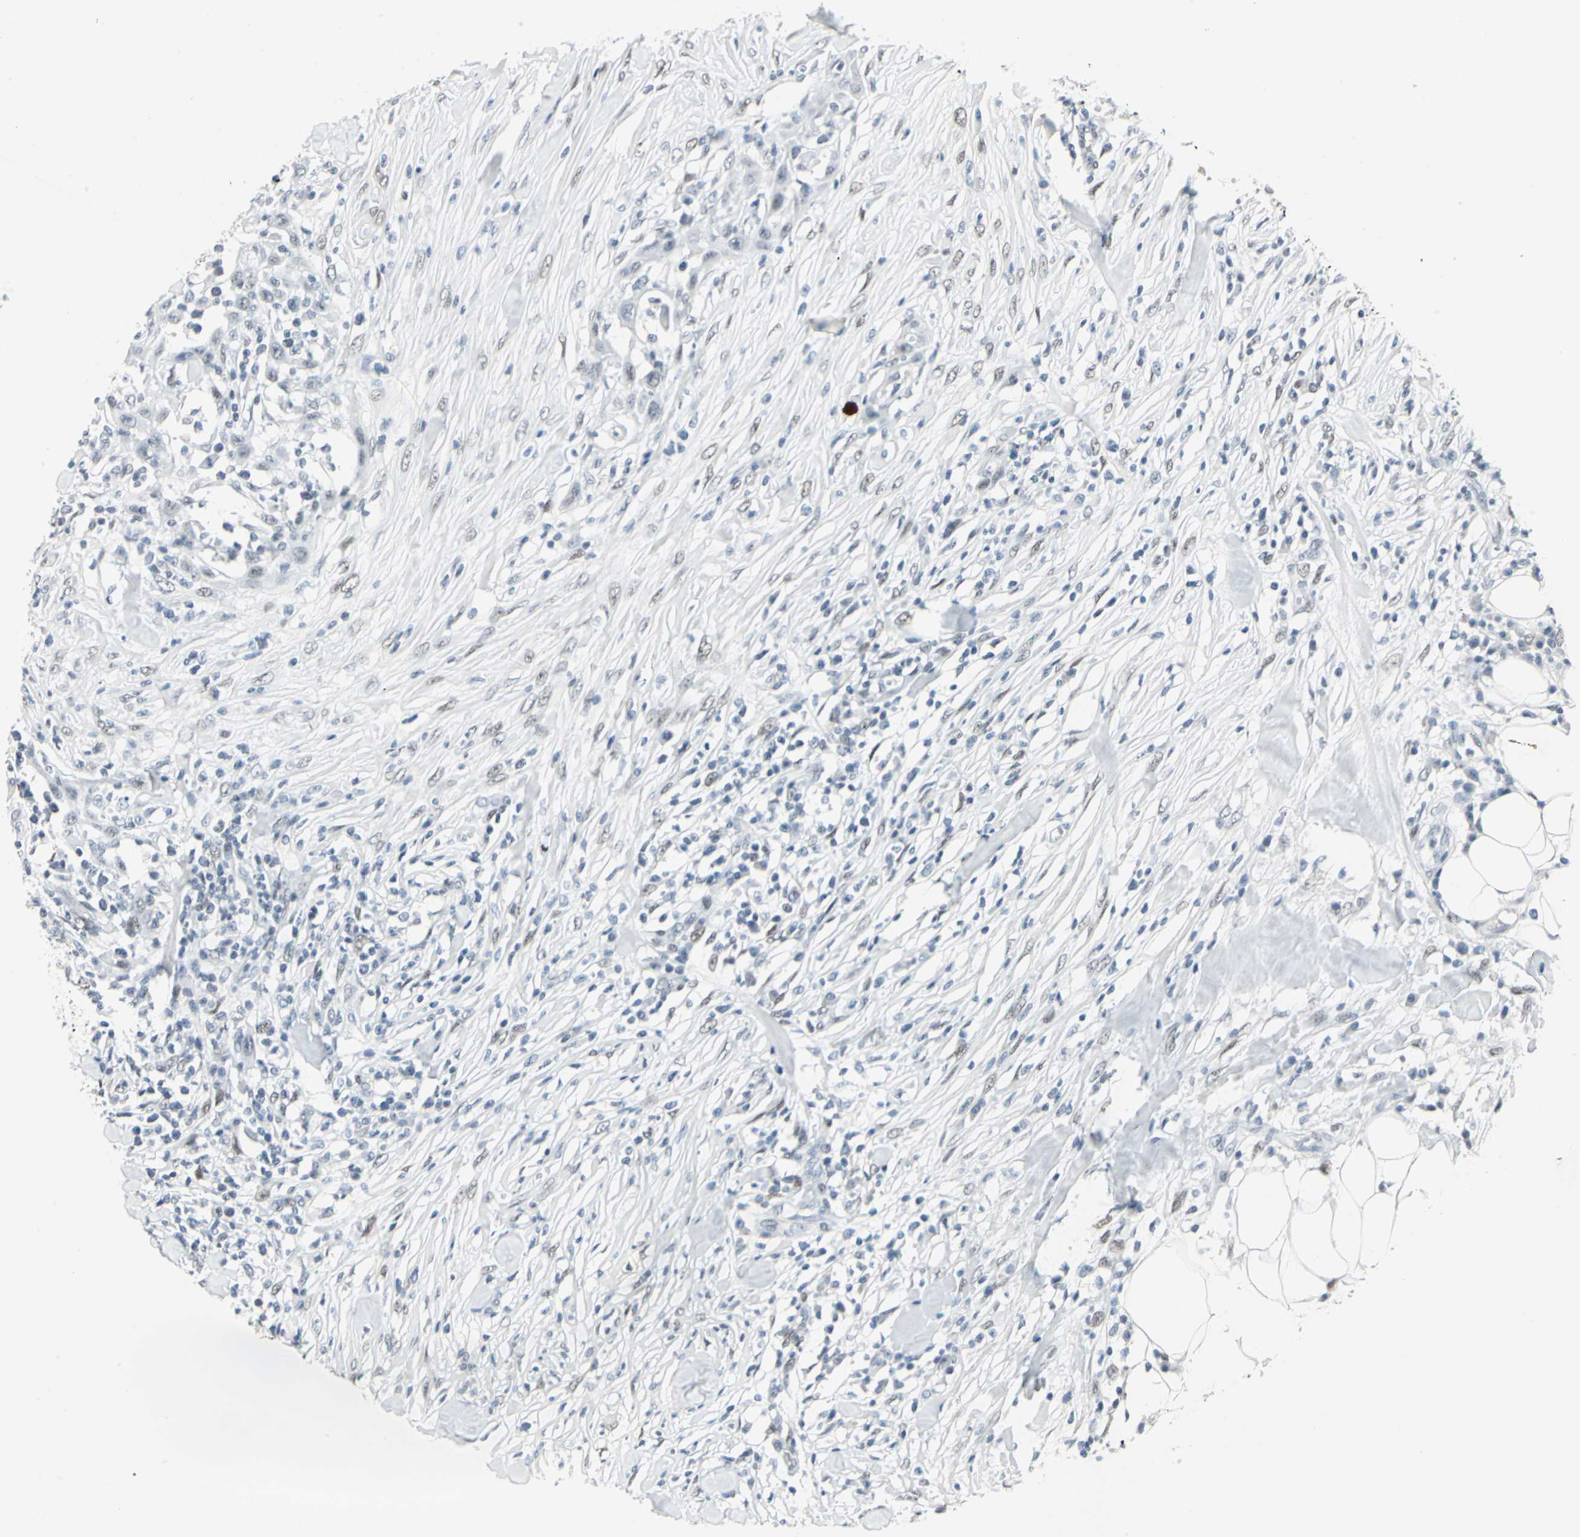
{"staining": {"intensity": "negative", "quantity": "none", "location": "none"}, "tissue": "skin cancer", "cell_type": "Tumor cells", "image_type": "cancer", "snomed": [{"axis": "morphology", "description": "Squamous cell carcinoma, NOS"}, {"axis": "topography", "description": "Skin"}], "caption": "This is an IHC photomicrograph of human skin cancer (squamous cell carcinoma). There is no positivity in tumor cells.", "gene": "MEIS2", "patient": {"sex": "male", "age": 24}}